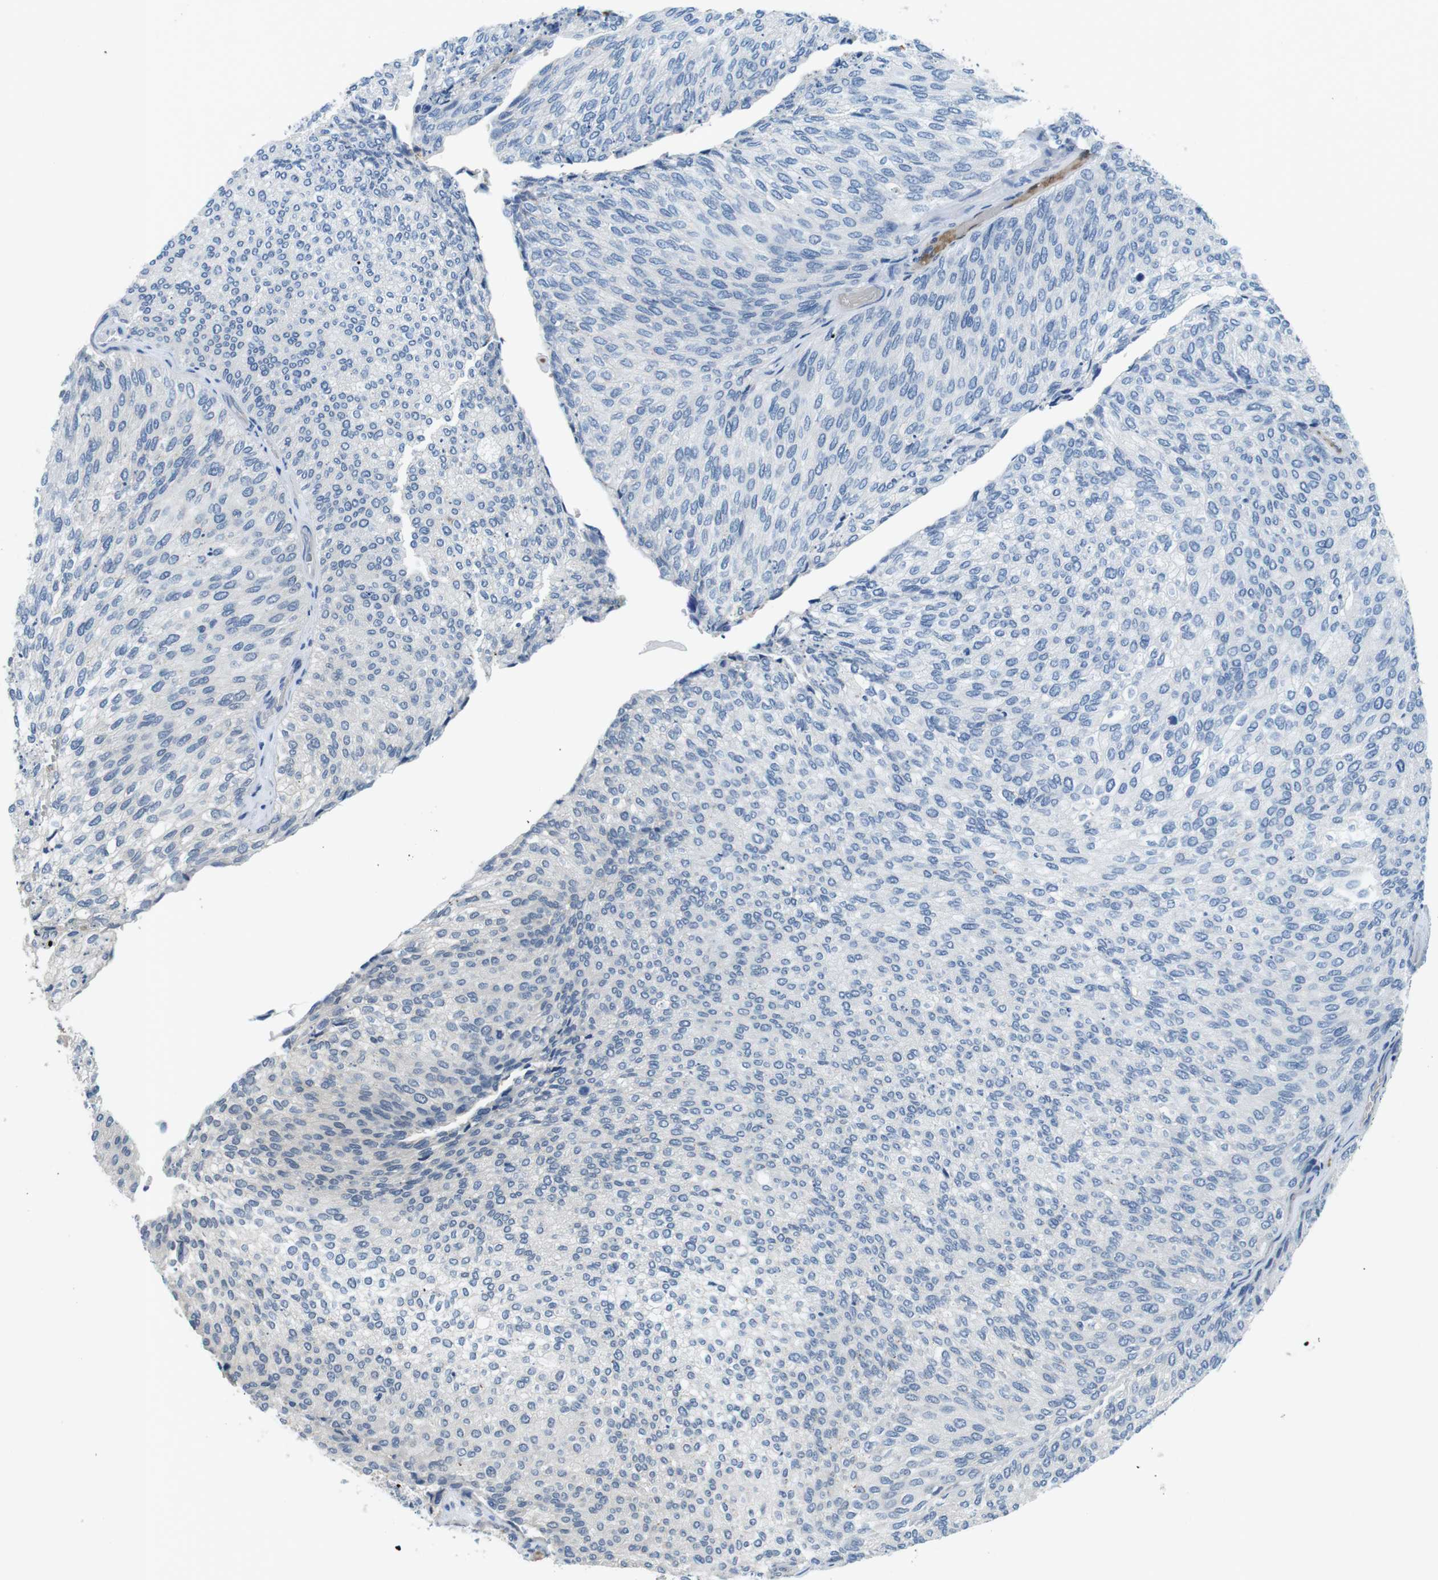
{"staining": {"intensity": "negative", "quantity": "none", "location": "none"}, "tissue": "urothelial cancer", "cell_type": "Tumor cells", "image_type": "cancer", "snomed": [{"axis": "morphology", "description": "Urothelial carcinoma, Low grade"}, {"axis": "topography", "description": "Urinary bladder"}], "caption": "Urothelial carcinoma (low-grade) was stained to show a protein in brown. There is no significant staining in tumor cells. (Stains: DAB (3,3'-diaminobenzidine) immunohistochemistry (IHC) with hematoxylin counter stain, Microscopy: brightfield microscopy at high magnification).", "gene": "WSCD1", "patient": {"sex": "female", "age": 79}}